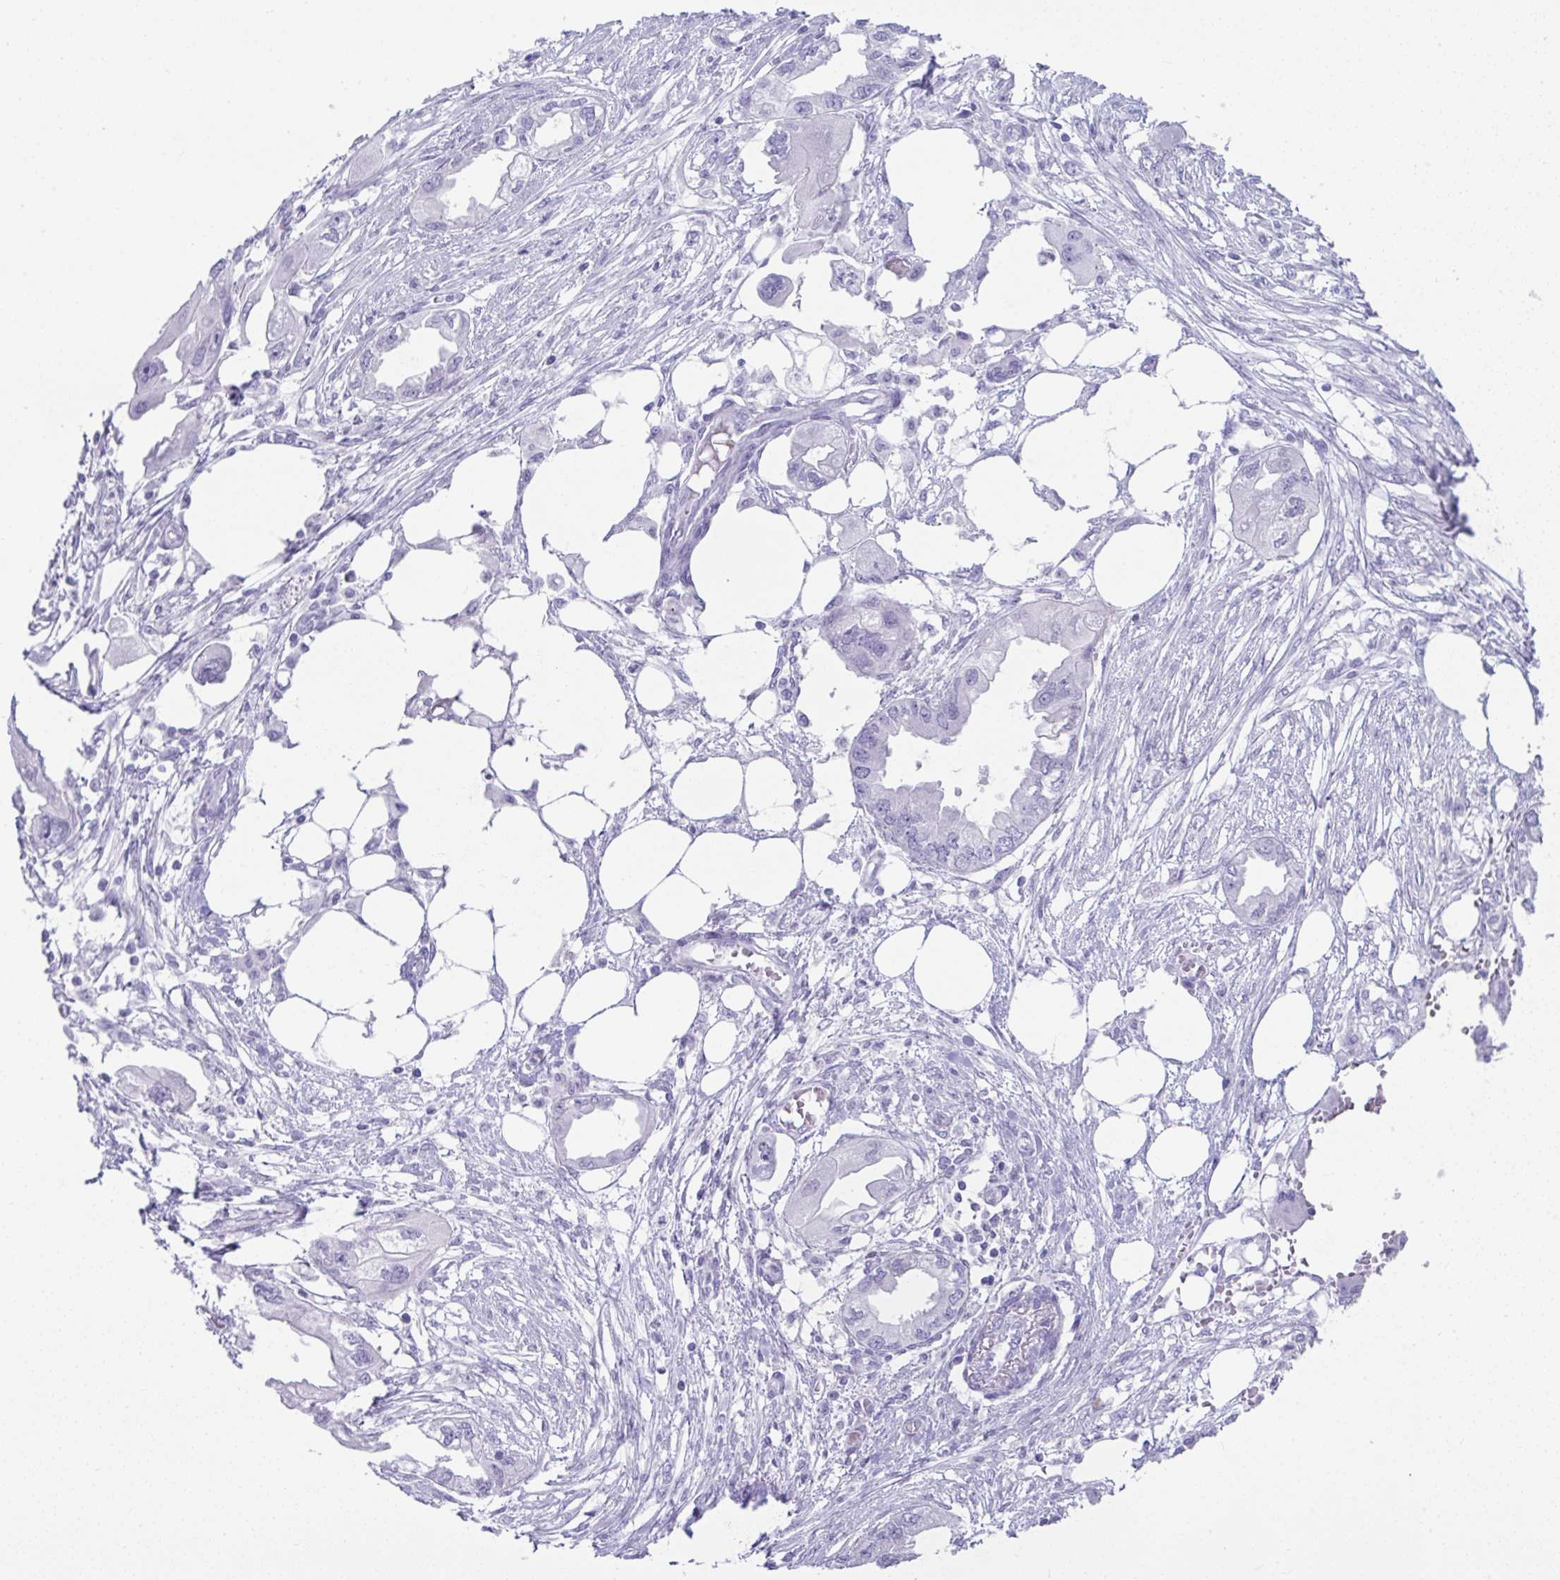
{"staining": {"intensity": "negative", "quantity": "none", "location": "none"}, "tissue": "endometrial cancer", "cell_type": "Tumor cells", "image_type": "cancer", "snomed": [{"axis": "morphology", "description": "Adenocarcinoma, NOS"}, {"axis": "morphology", "description": "Adenocarcinoma, metastatic, NOS"}, {"axis": "topography", "description": "Adipose tissue"}, {"axis": "topography", "description": "Endometrium"}], "caption": "Immunohistochemistry of endometrial cancer demonstrates no staining in tumor cells.", "gene": "PSCA", "patient": {"sex": "female", "age": 67}}